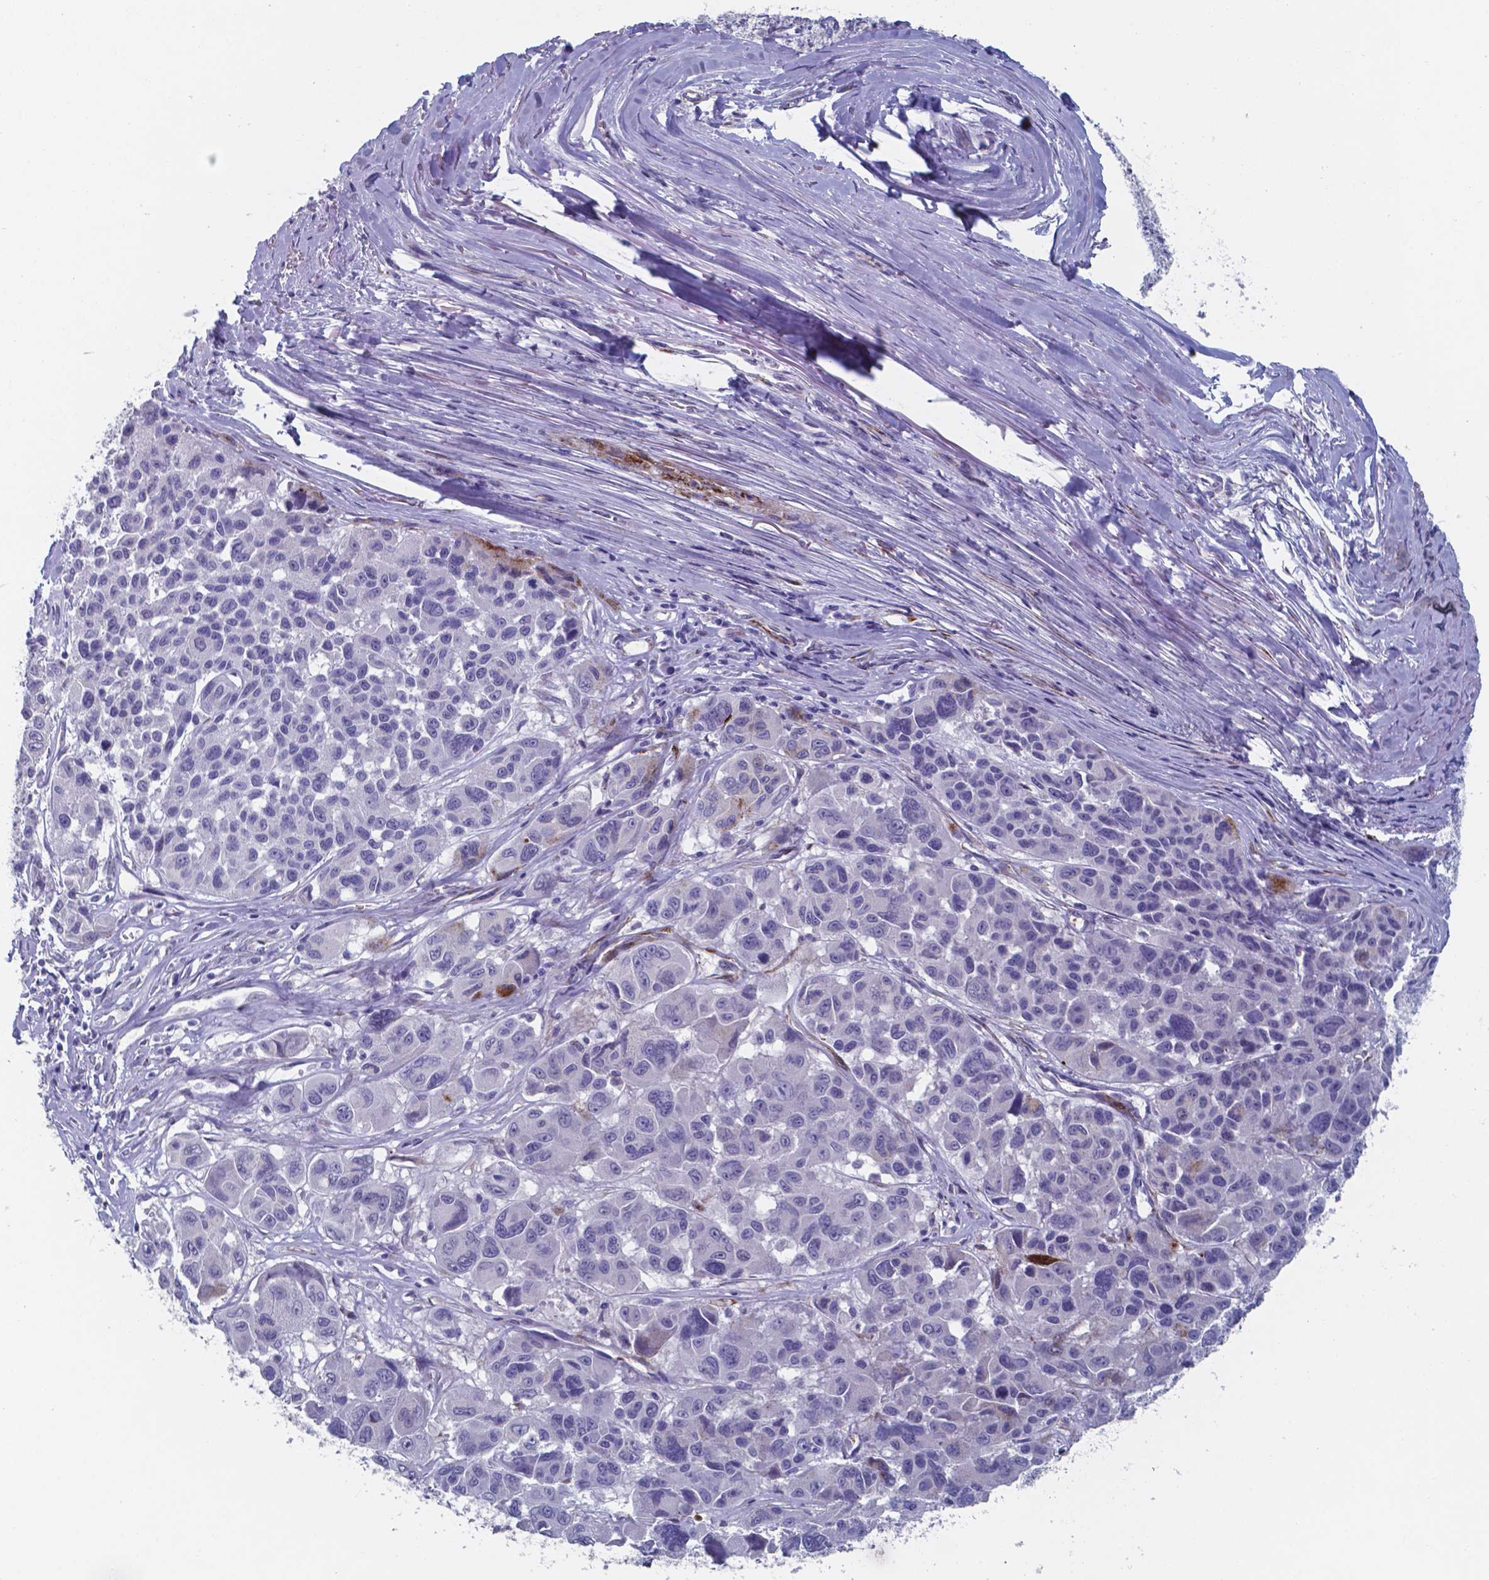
{"staining": {"intensity": "negative", "quantity": "none", "location": "none"}, "tissue": "melanoma", "cell_type": "Tumor cells", "image_type": "cancer", "snomed": [{"axis": "morphology", "description": "Malignant melanoma, NOS"}, {"axis": "topography", "description": "Skin"}], "caption": "Tumor cells are negative for protein expression in human malignant melanoma.", "gene": "PLA2R1", "patient": {"sex": "female", "age": 66}}